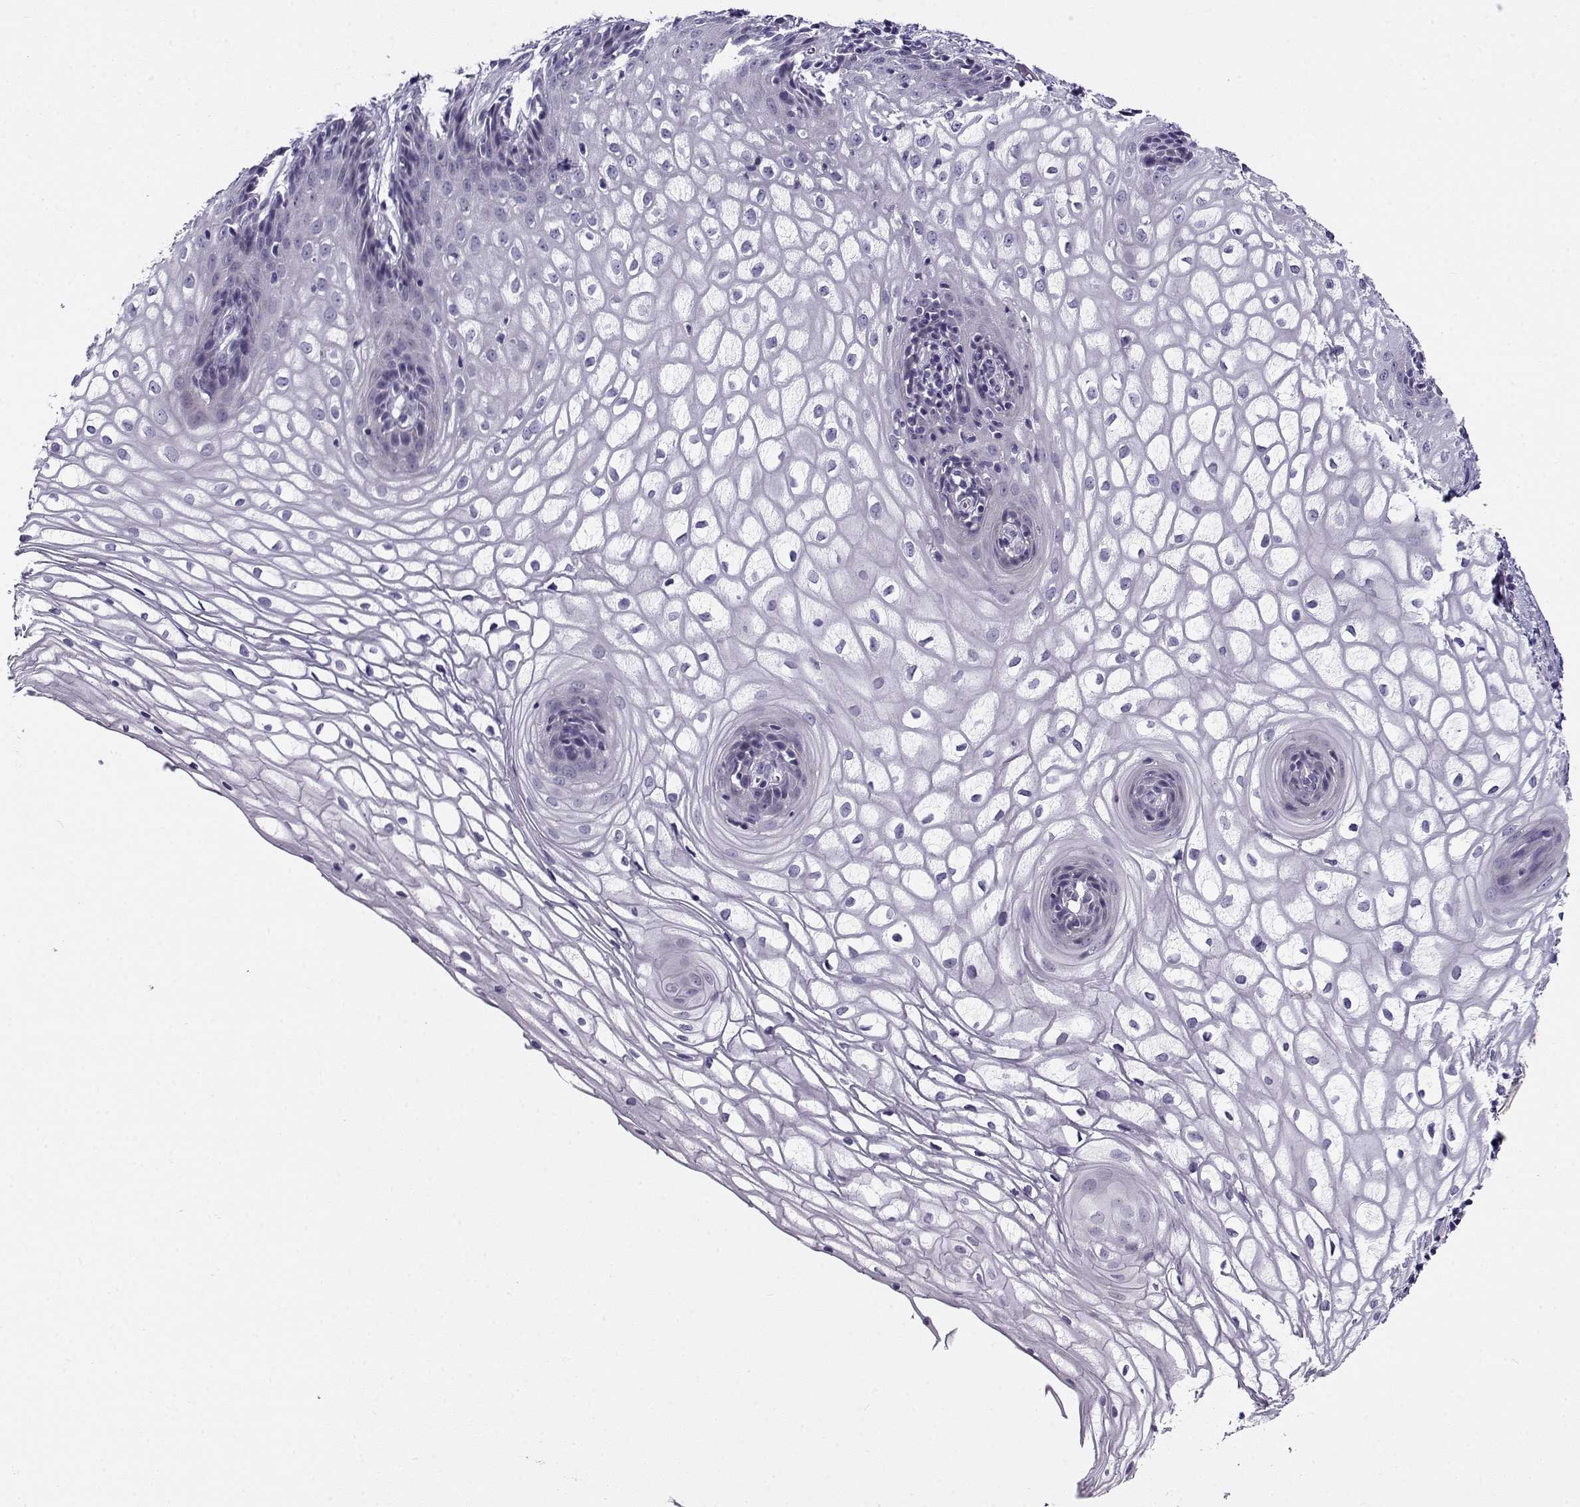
{"staining": {"intensity": "negative", "quantity": "none", "location": "none"}, "tissue": "vagina", "cell_type": "Squamous epithelial cells", "image_type": "normal", "snomed": [{"axis": "morphology", "description": "Normal tissue, NOS"}, {"axis": "topography", "description": "Vagina"}], "caption": "High power microscopy photomicrograph of an immunohistochemistry photomicrograph of unremarkable vagina, revealing no significant expression in squamous epithelial cells.", "gene": "FEZF1", "patient": {"sex": "female", "age": 34}}